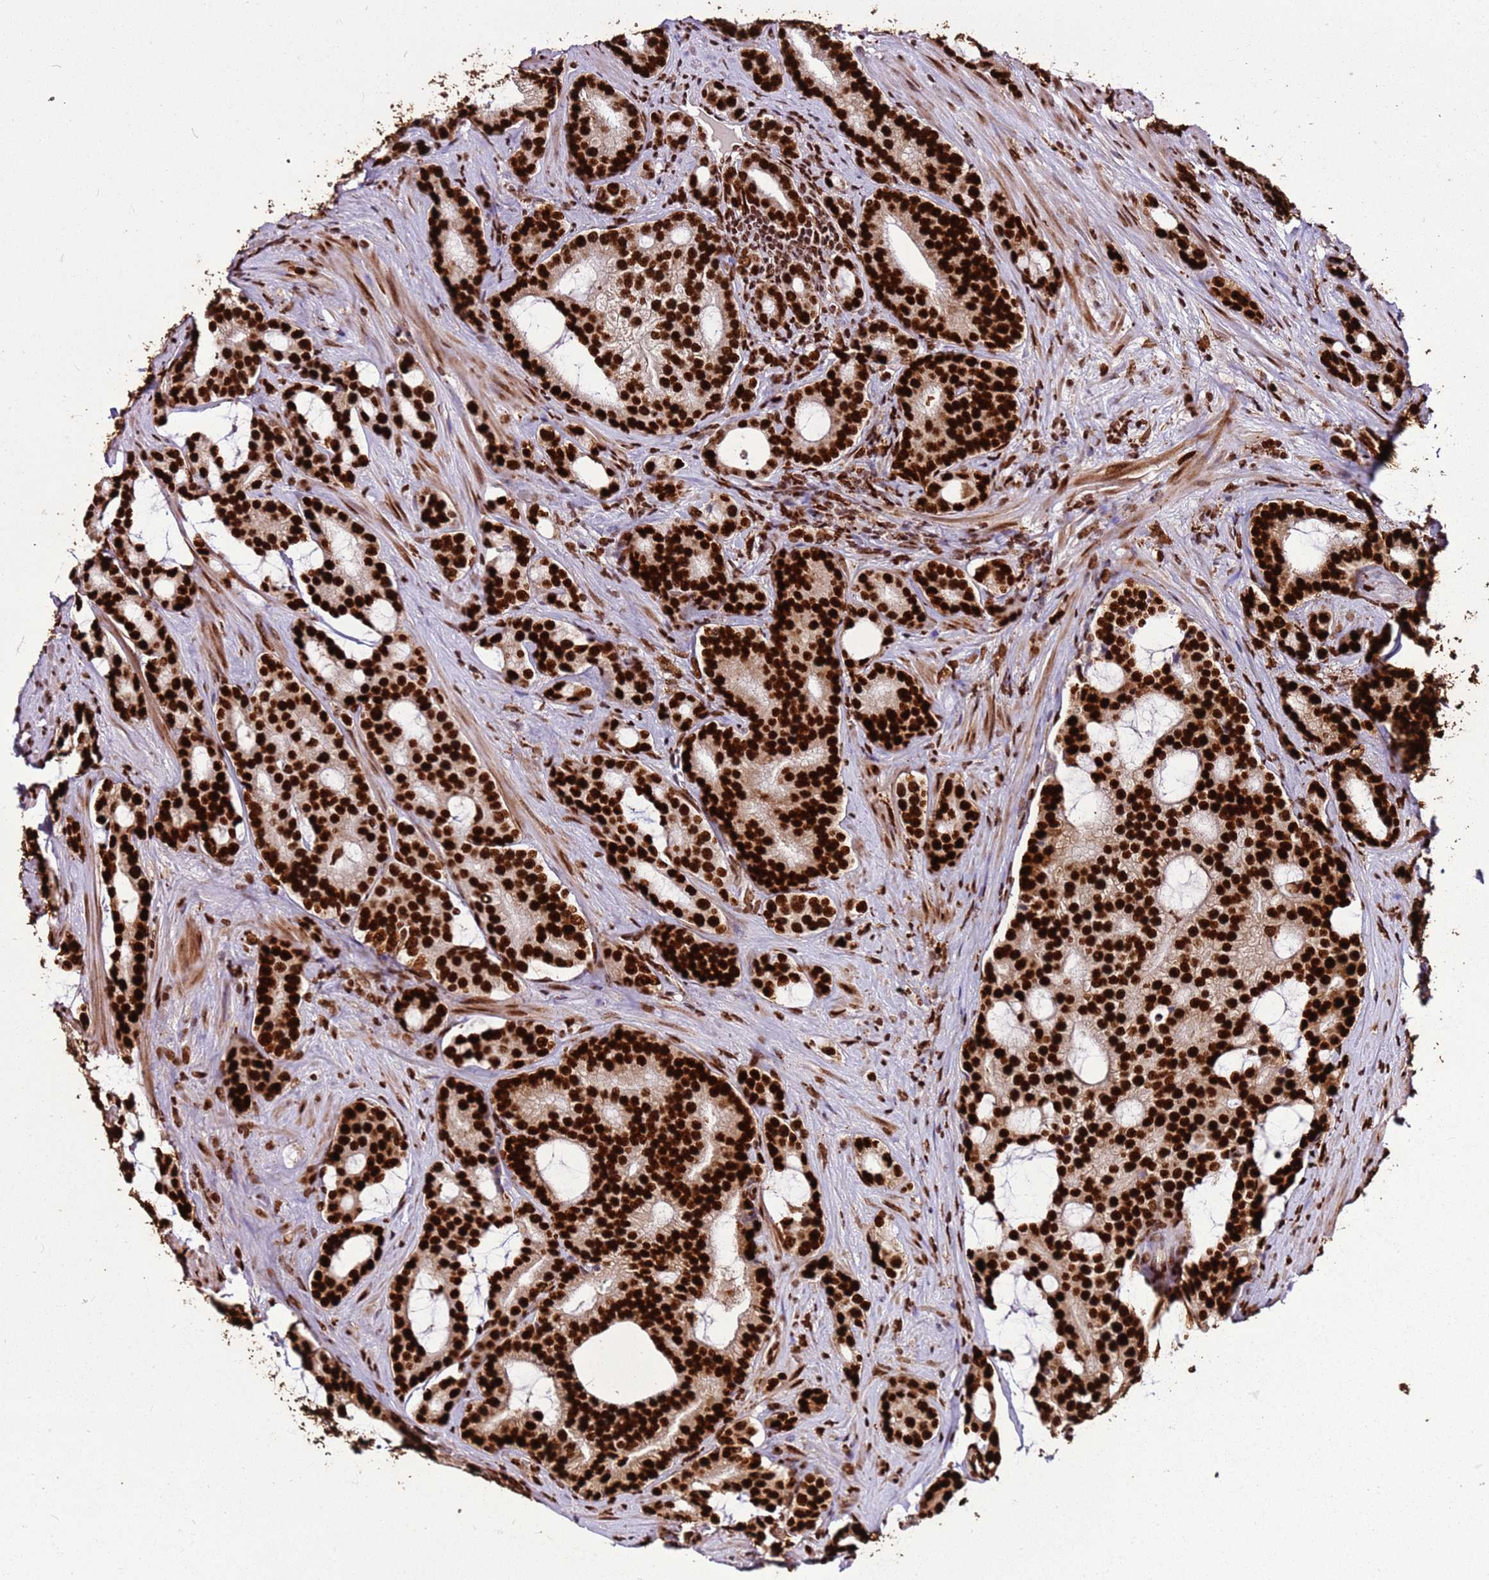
{"staining": {"intensity": "strong", "quantity": ">75%", "location": "nuclear"}, "tissue": "prostate cancer", "cell_type": "Tumor cells", "image_type": "cancer", "snomed": [{"axis": "morphology", "description": "Adenocarcinoma, High grade"}, {"axis": "topography", "description": "Prostate"}], "caption": "Prostate cancer stained with DAB (3,3'-diaminobenzidine) immunohistochemistry (IHC) exhibits high levels of strong nuclear expression in about >75% of tumor cells. The staining is performed using DAB (3,3'-diaminobenzidine) brown chromogen to label protein expression. The nuclei are counter-stained blue using hematoxylin.", "gene": "HNRNPAB", "patient": {"sex": "male", "age": 63}}